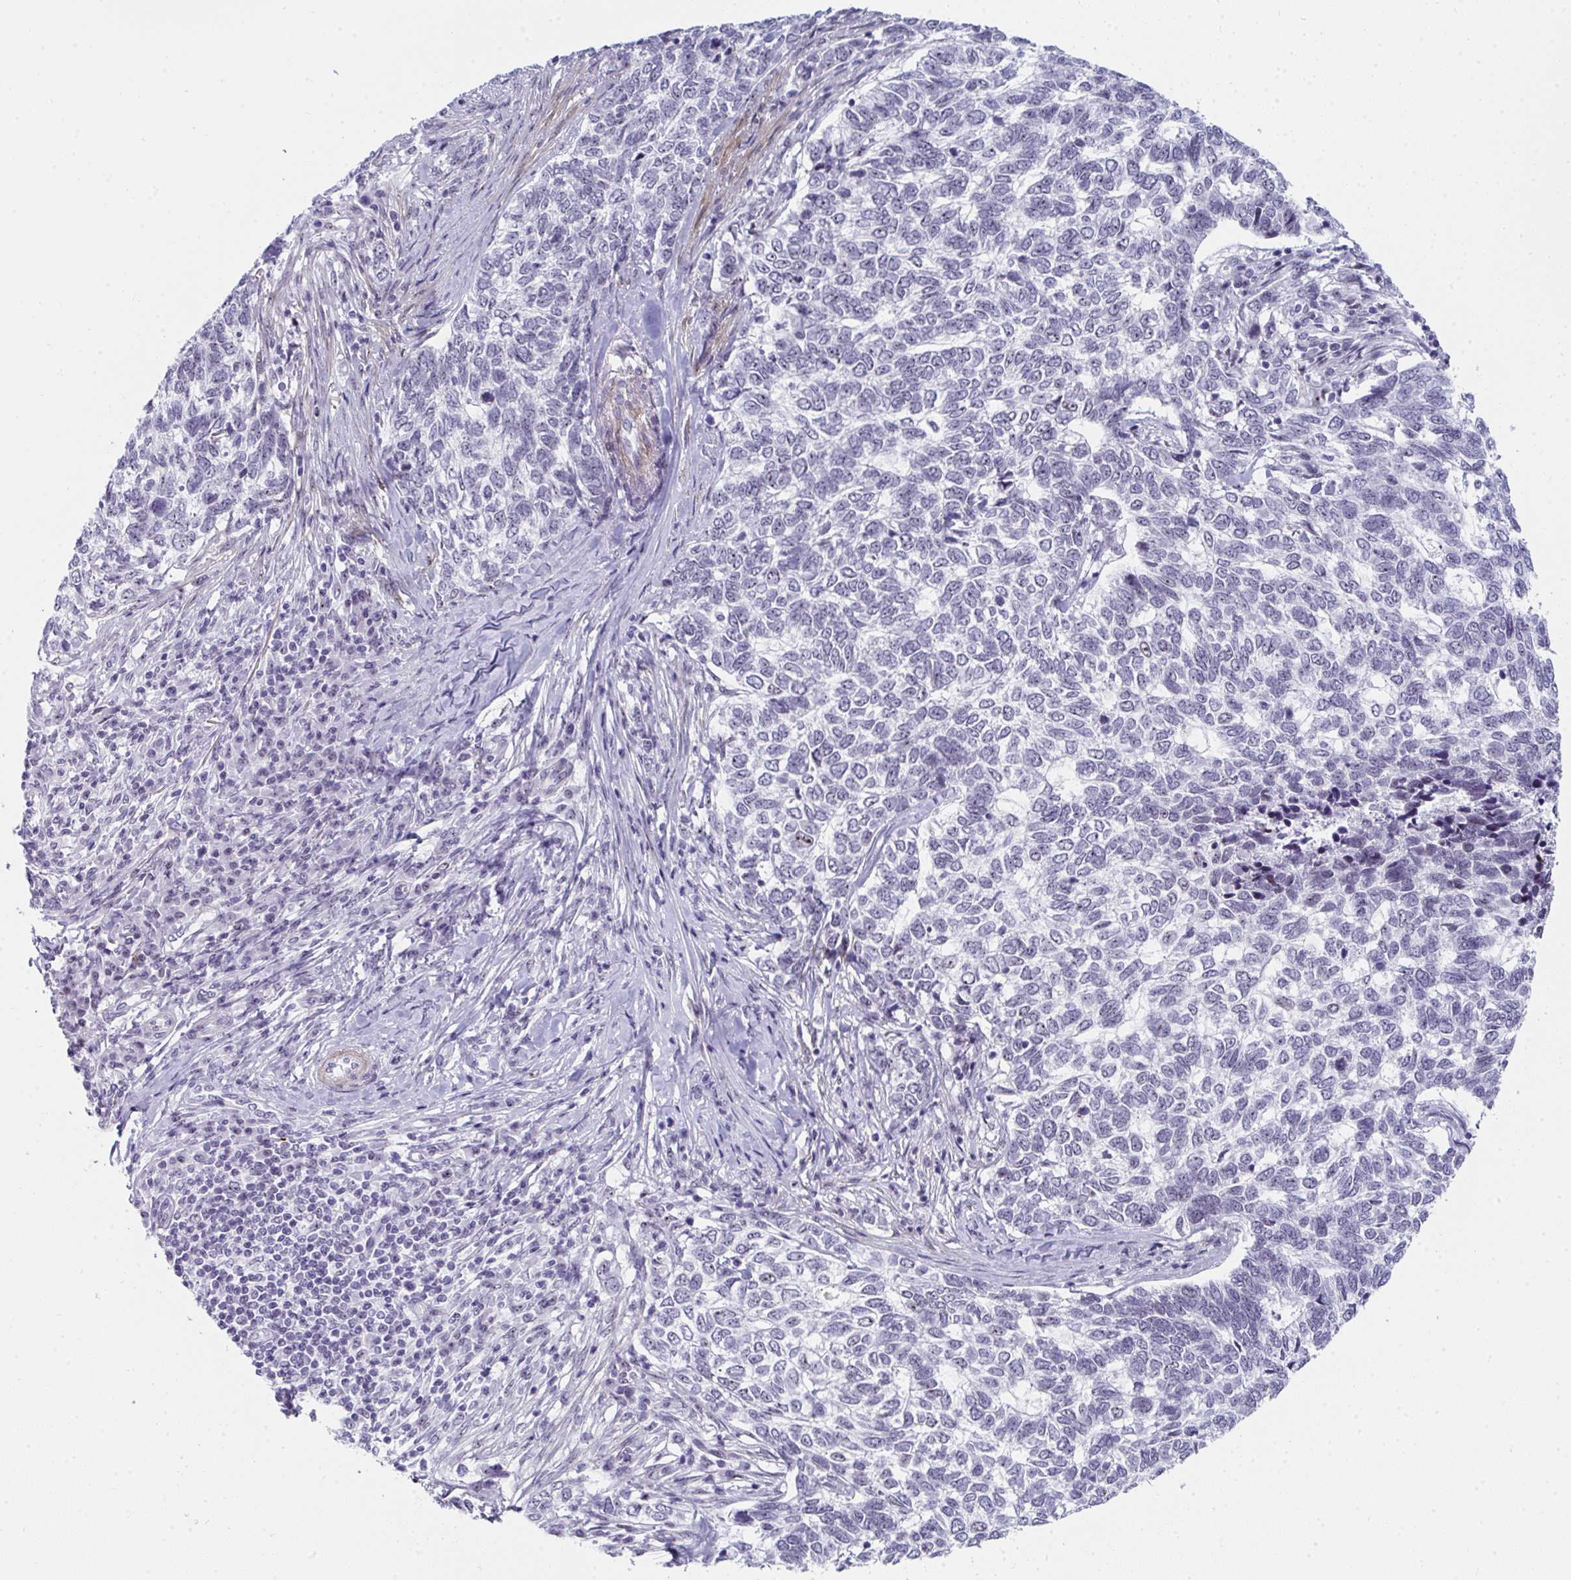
{"staining": {"intensity": "negative", "quantity": "none", "location": "none"}, "tissue": "skin cancer", "cell_type": "Tumor cells", "image_type": "cancer", "snomed": [{"axis": "morphology", "description": "Basal cell carcinoma"}, {"axis": "topography", "description": "Skin"}], "caption": "Basal cell carcinoma (skin) was stained to show a protein in brown. There is no significant expression in tumor cells.", "gene": "NOP10", "patient": {"sex": "female", "age": 65}}